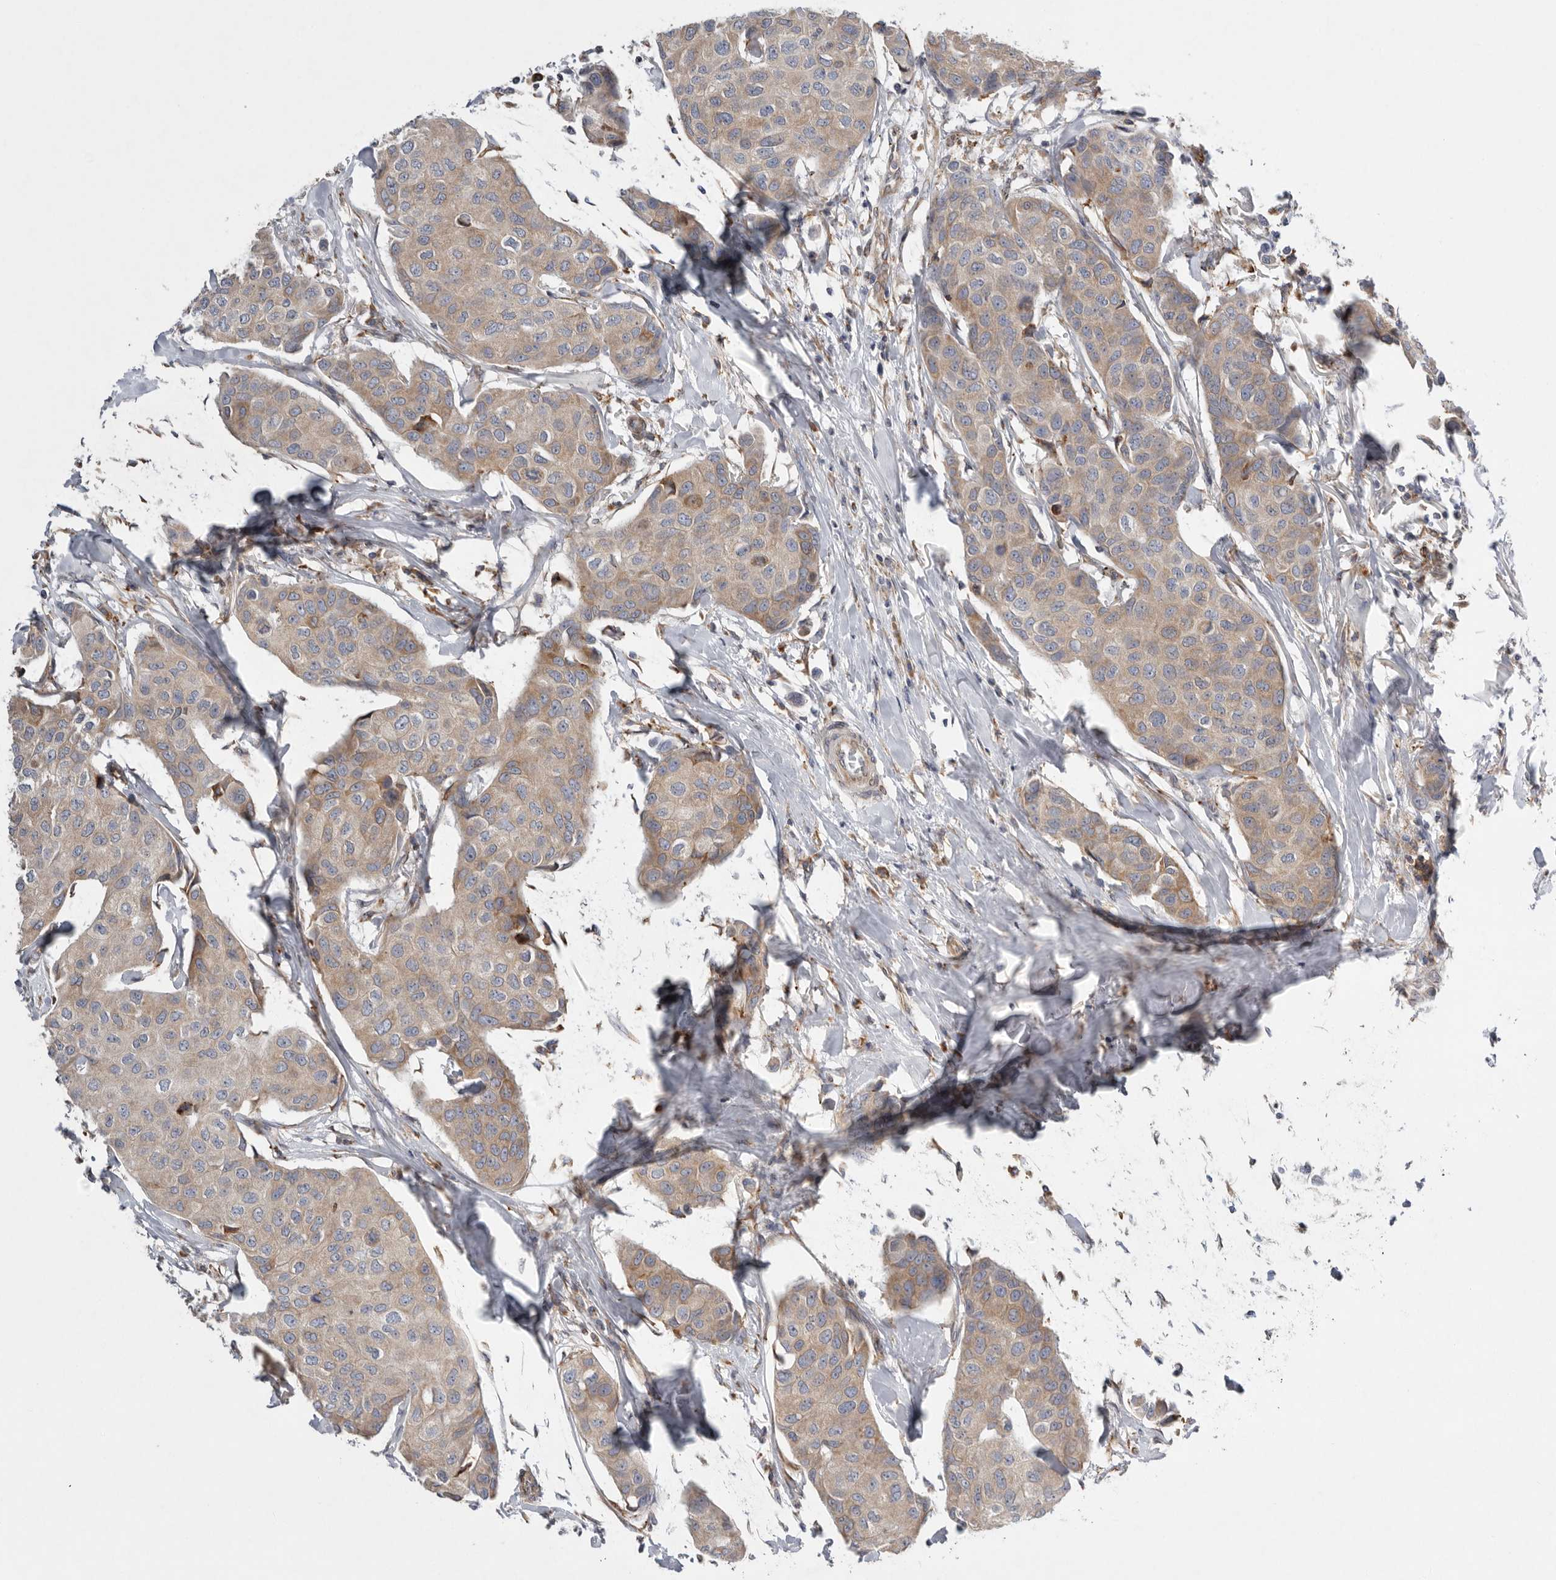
{"staining": {"intensity": "weak", "quantity": ">75%", "location": "cytoplasmic/membranous"}, "tissue": "breast cancer", "cell_type": "Tumor cells", "image_type": "cancer", "snomed": [{"axis": "morphology", "description": "Duct carcinoma"}, {"axis": "topography", "description": "Breast"}], "caption": "Immunohistochemical staining of infiltrating ductal carcinoma (breast) shows weak cytoplasmic/membranous protein positivity in about >75% of tumor cells.", "gene": "GANAB", "patient": {"sex": "female", "age": 80}}